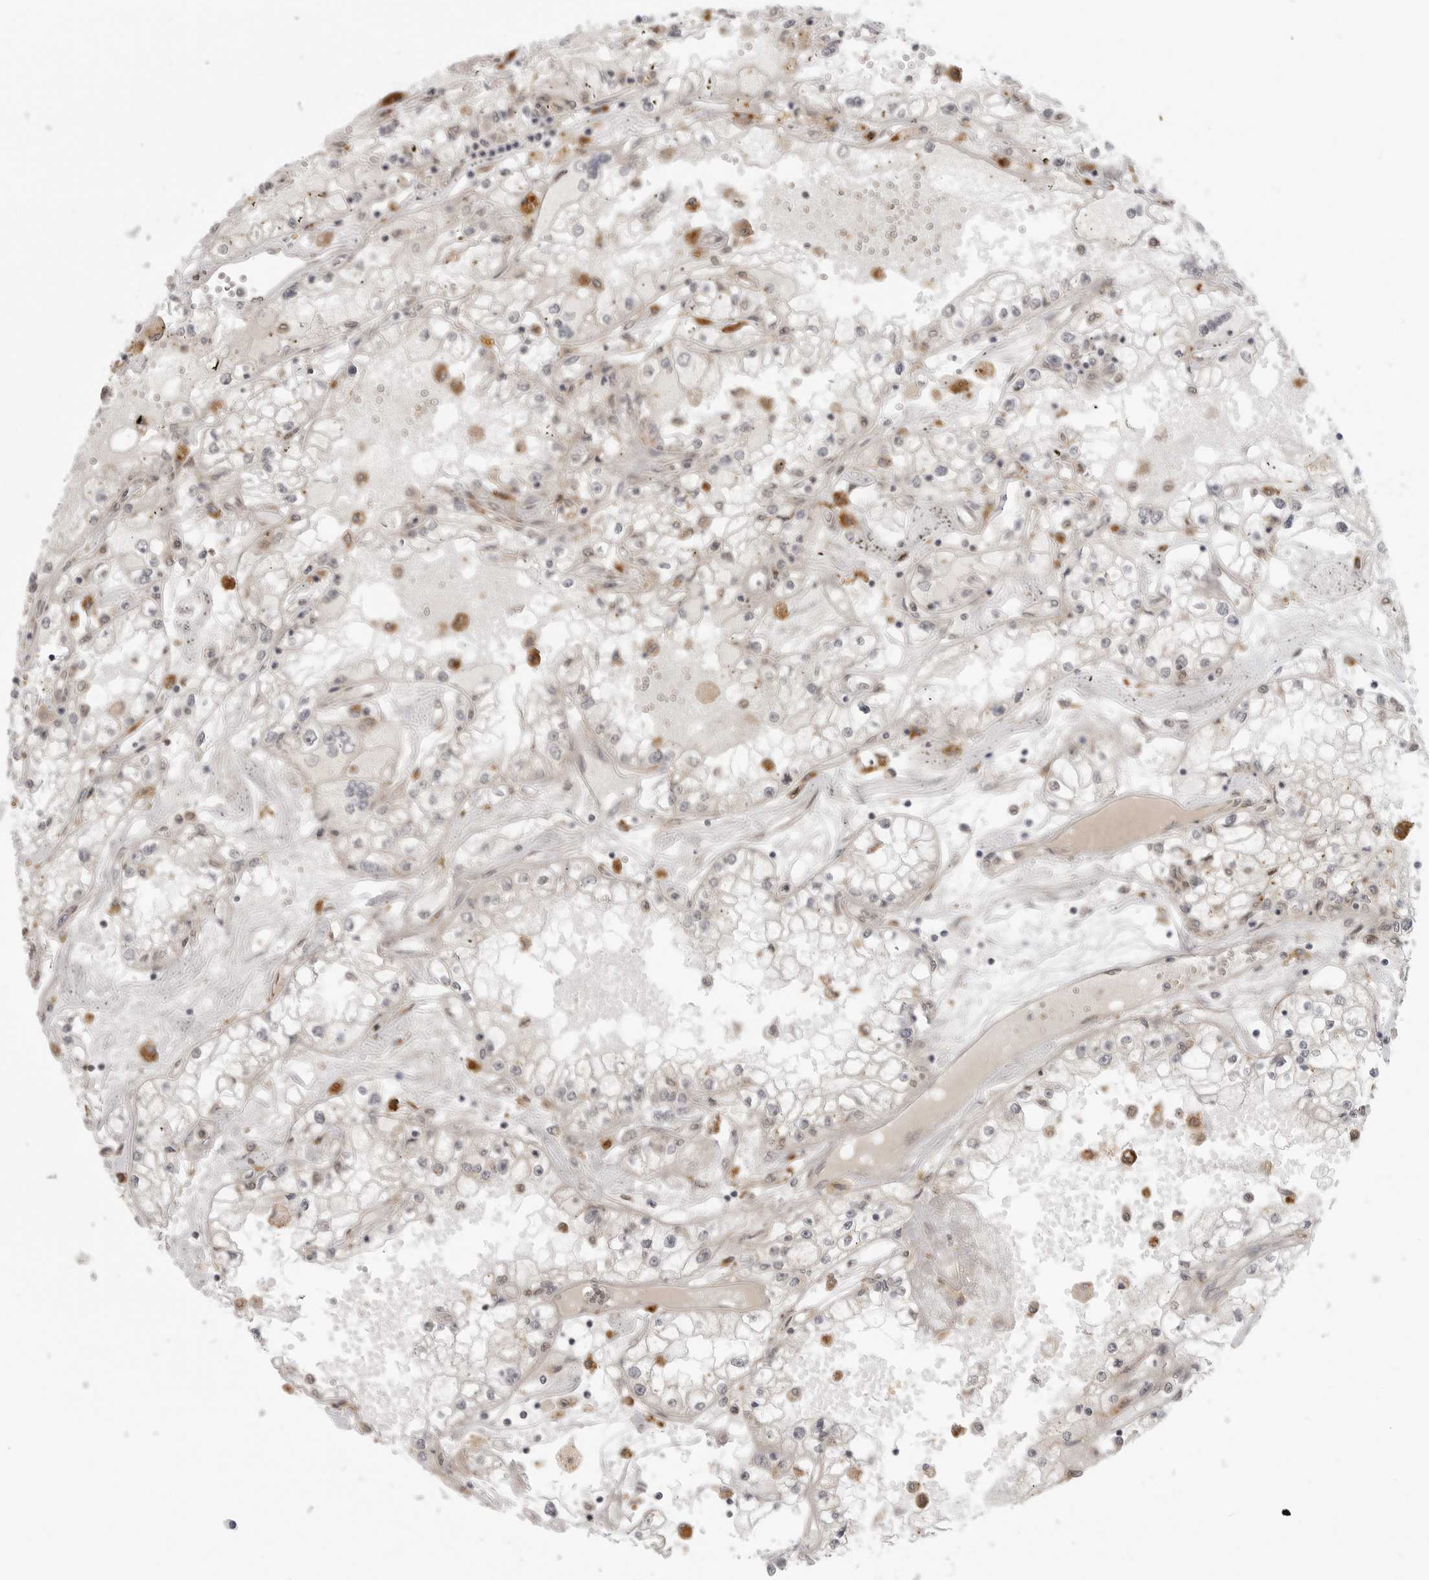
{"staining": {"intensity": "weak", "quantity": "<25%", "location": "nuclear"}, "tissue": "renal cancer", "cell_type": "Tumor cells", "image_type": "cancer", "snomed": [{"axis": "morphology", "description": "Adenocarcinoma, NOS"}, {"axis": "topography", "description": "Kidney"}], "caption": "Renal cancer was stained to show a protein in brown. There is no significant positivity in tumor cells. The staining was performed using DAB (3,3'-diaminobenzidine) to visualize the protein expression in brown, while the nuclei were stained in blue with hematoxylin (Magnification: 20x).", "gene": "KALRN", "patient": {"sex": "male", "age": 56}}